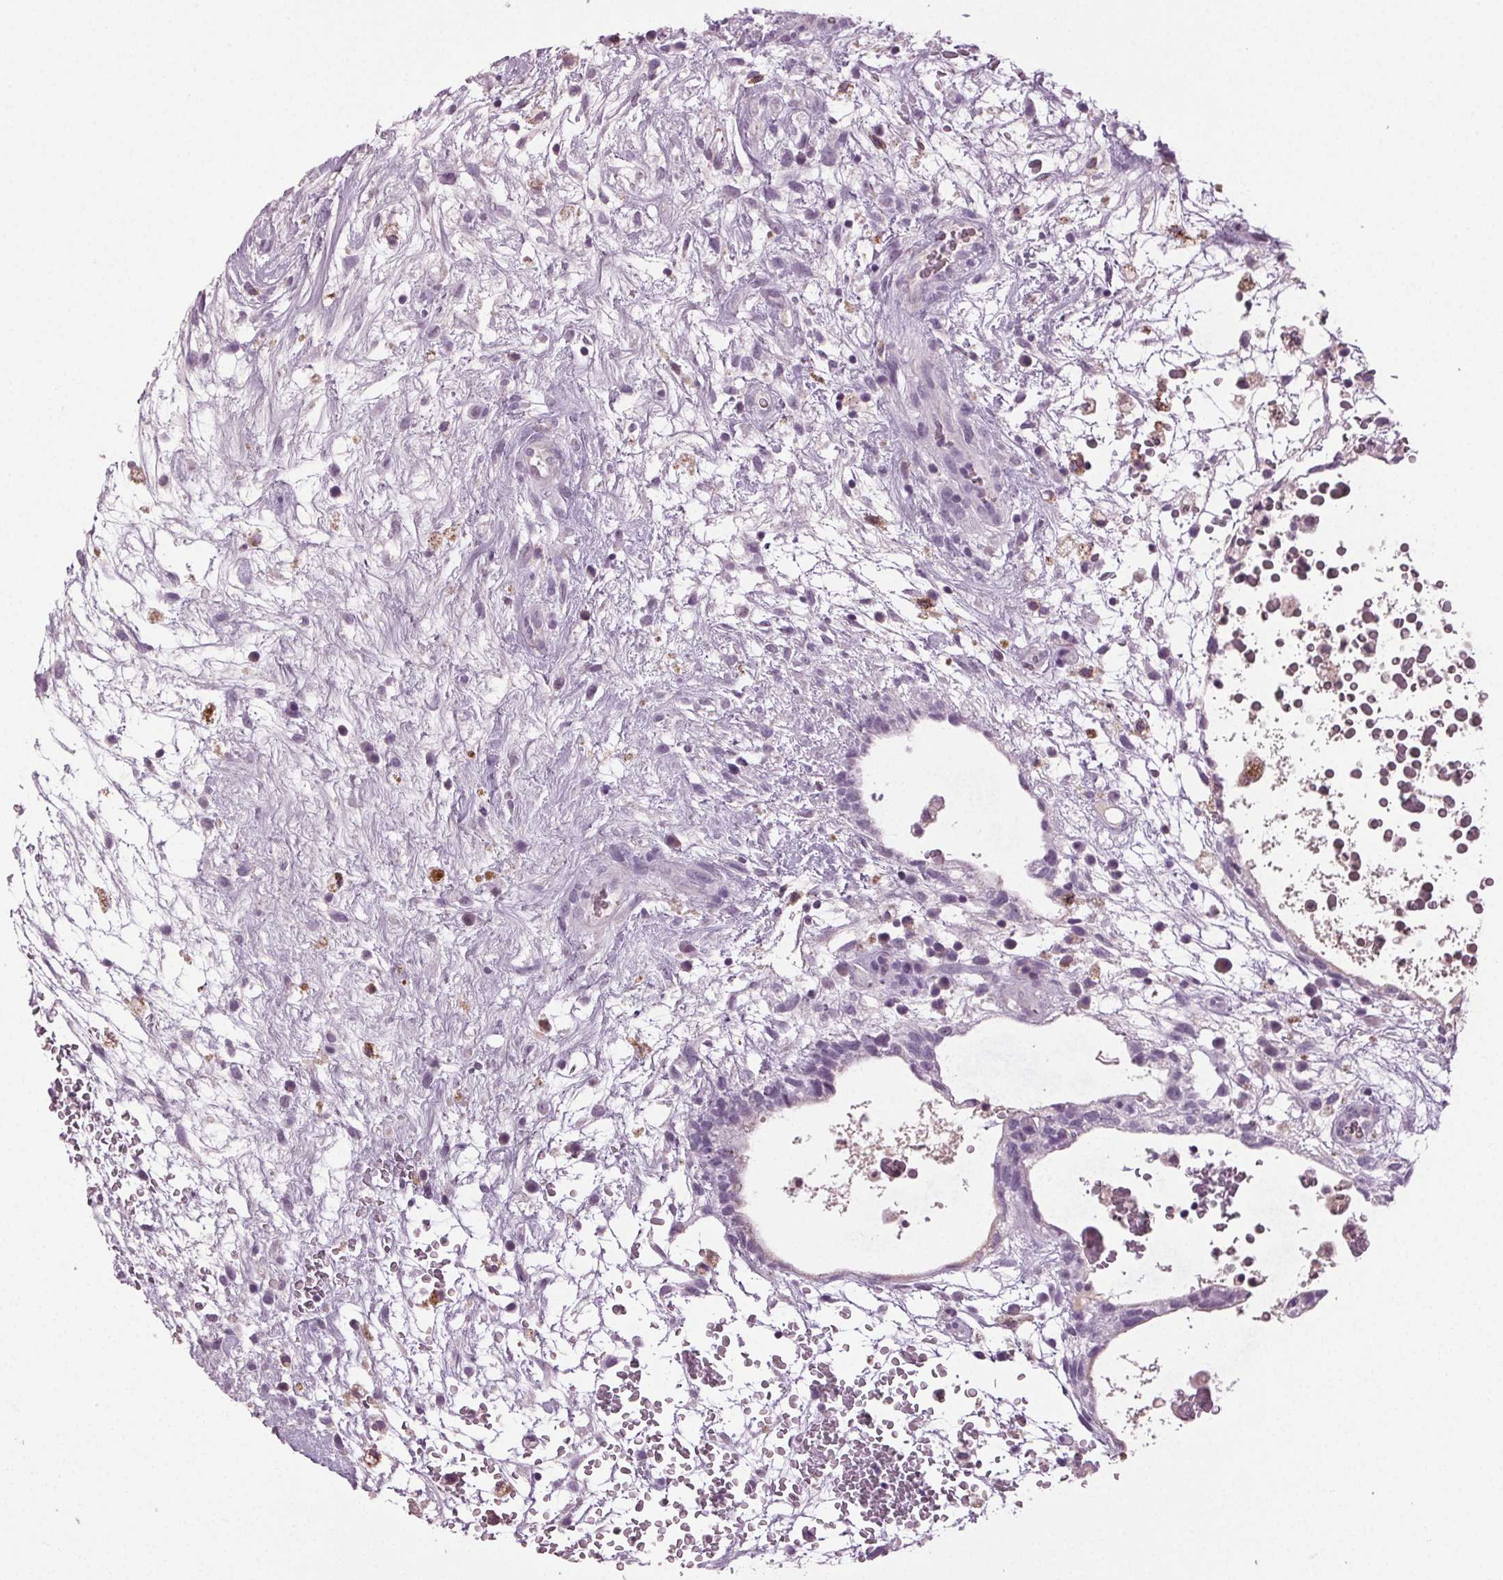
{"staining": {"intensity": "negative", "quantity": "none", "location": "none"}, "tissue": "testis cancer", "cell_type": "Tumor cells", "image_type": "cancer", "snomed": [{"axis": "morphology", "description": "Normal tissue, NOS"}, {"axis": "morphology", "description": "Carcinoma, Embryonal, NOS"}, {"axis": "topography", "description": "Testis"}], "caption": "Testis cancer was stained to show a protein in brown. There is no significant staining in tumor cells.", "gene": "DNAH12", "patient": {"sex": "male", "age": 32}}